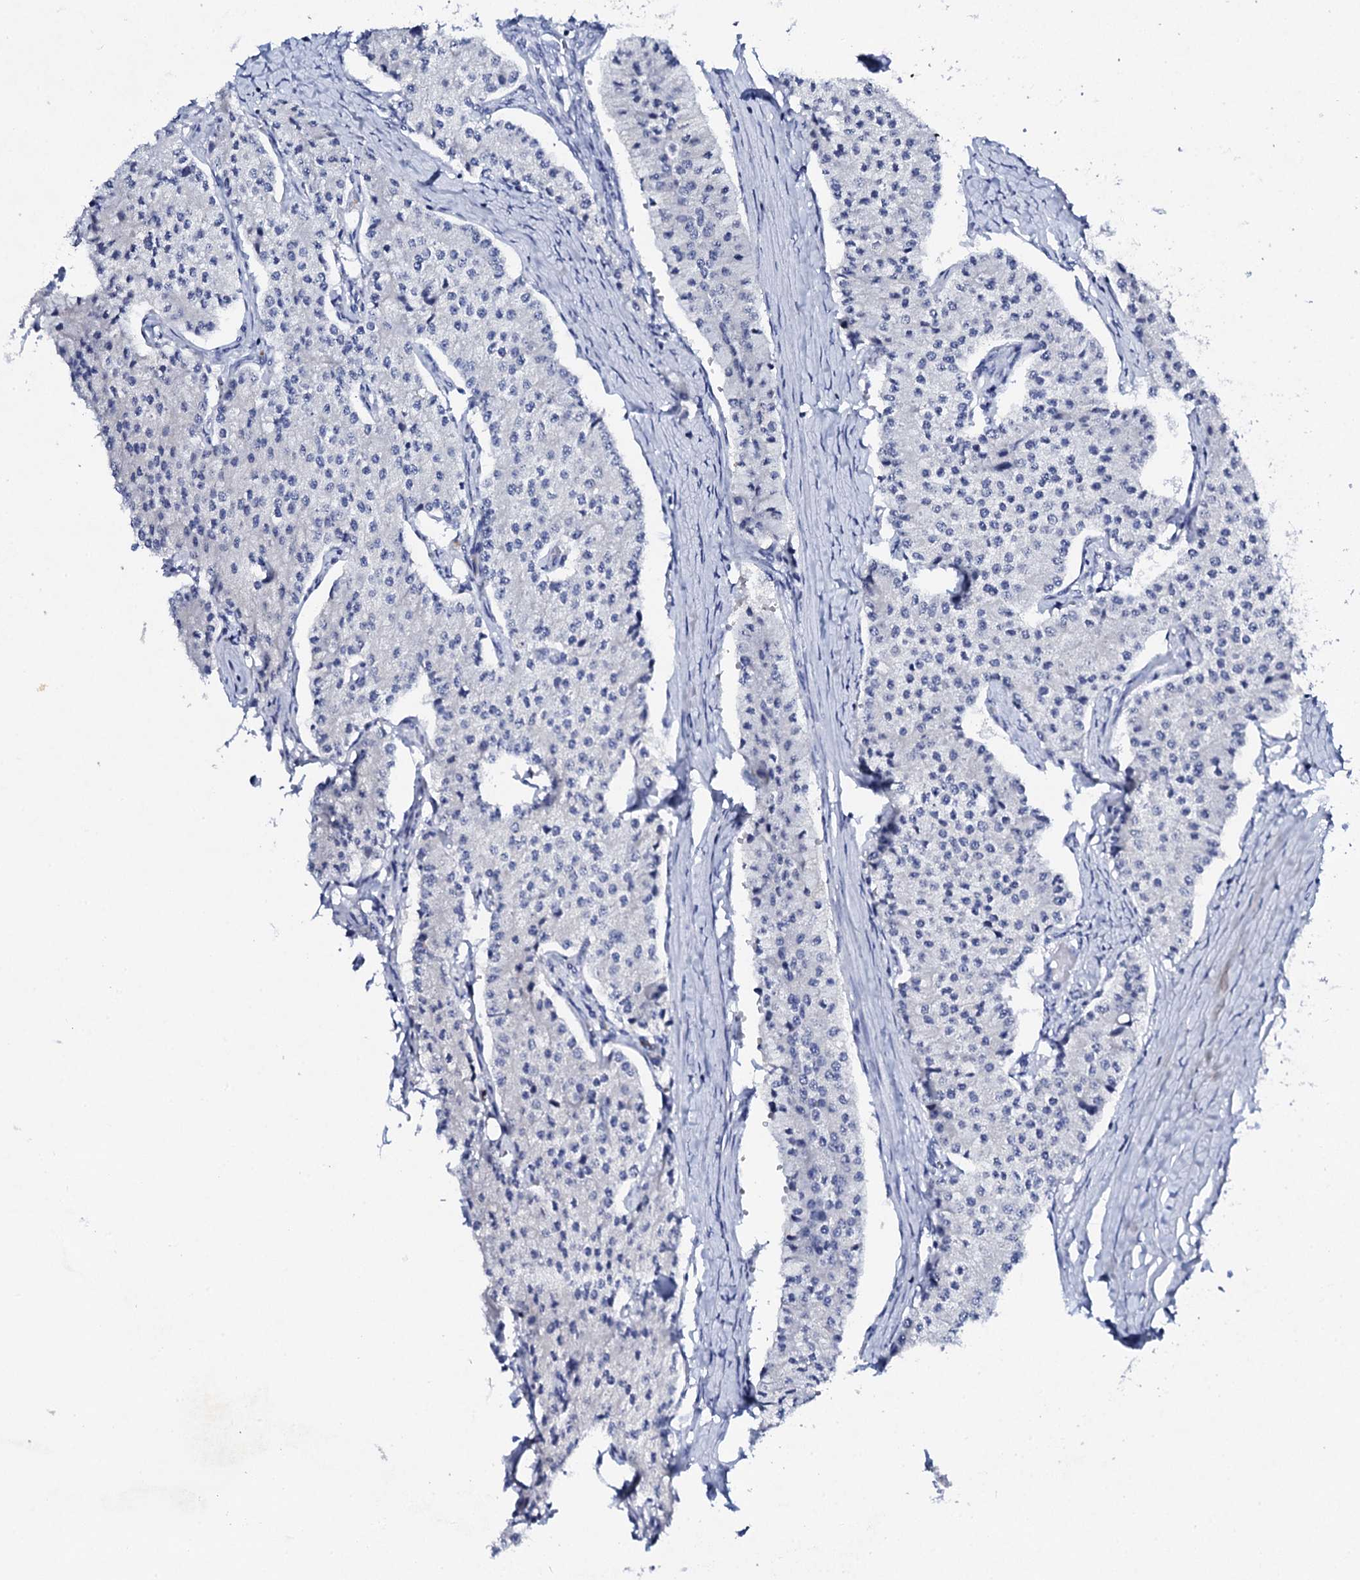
{"staining": {"intensity": "negative", "quantity": "none", "location": "none"}, "tissue": "carcinoid", "cell_type": "Tumor cells", "image_type": "cancer", "snomed": [{"axis": "morphology", "description": "Carcinoid, malignant, NOS"}, {"axis": "topography", "description": "Colon"}], "caption": "A photomicrograph of carcinoid stained for a protein reveals no brown staining in tumor cells.", "gene": "FBXL16", "patient": {"sex": "female", "age": 52}}